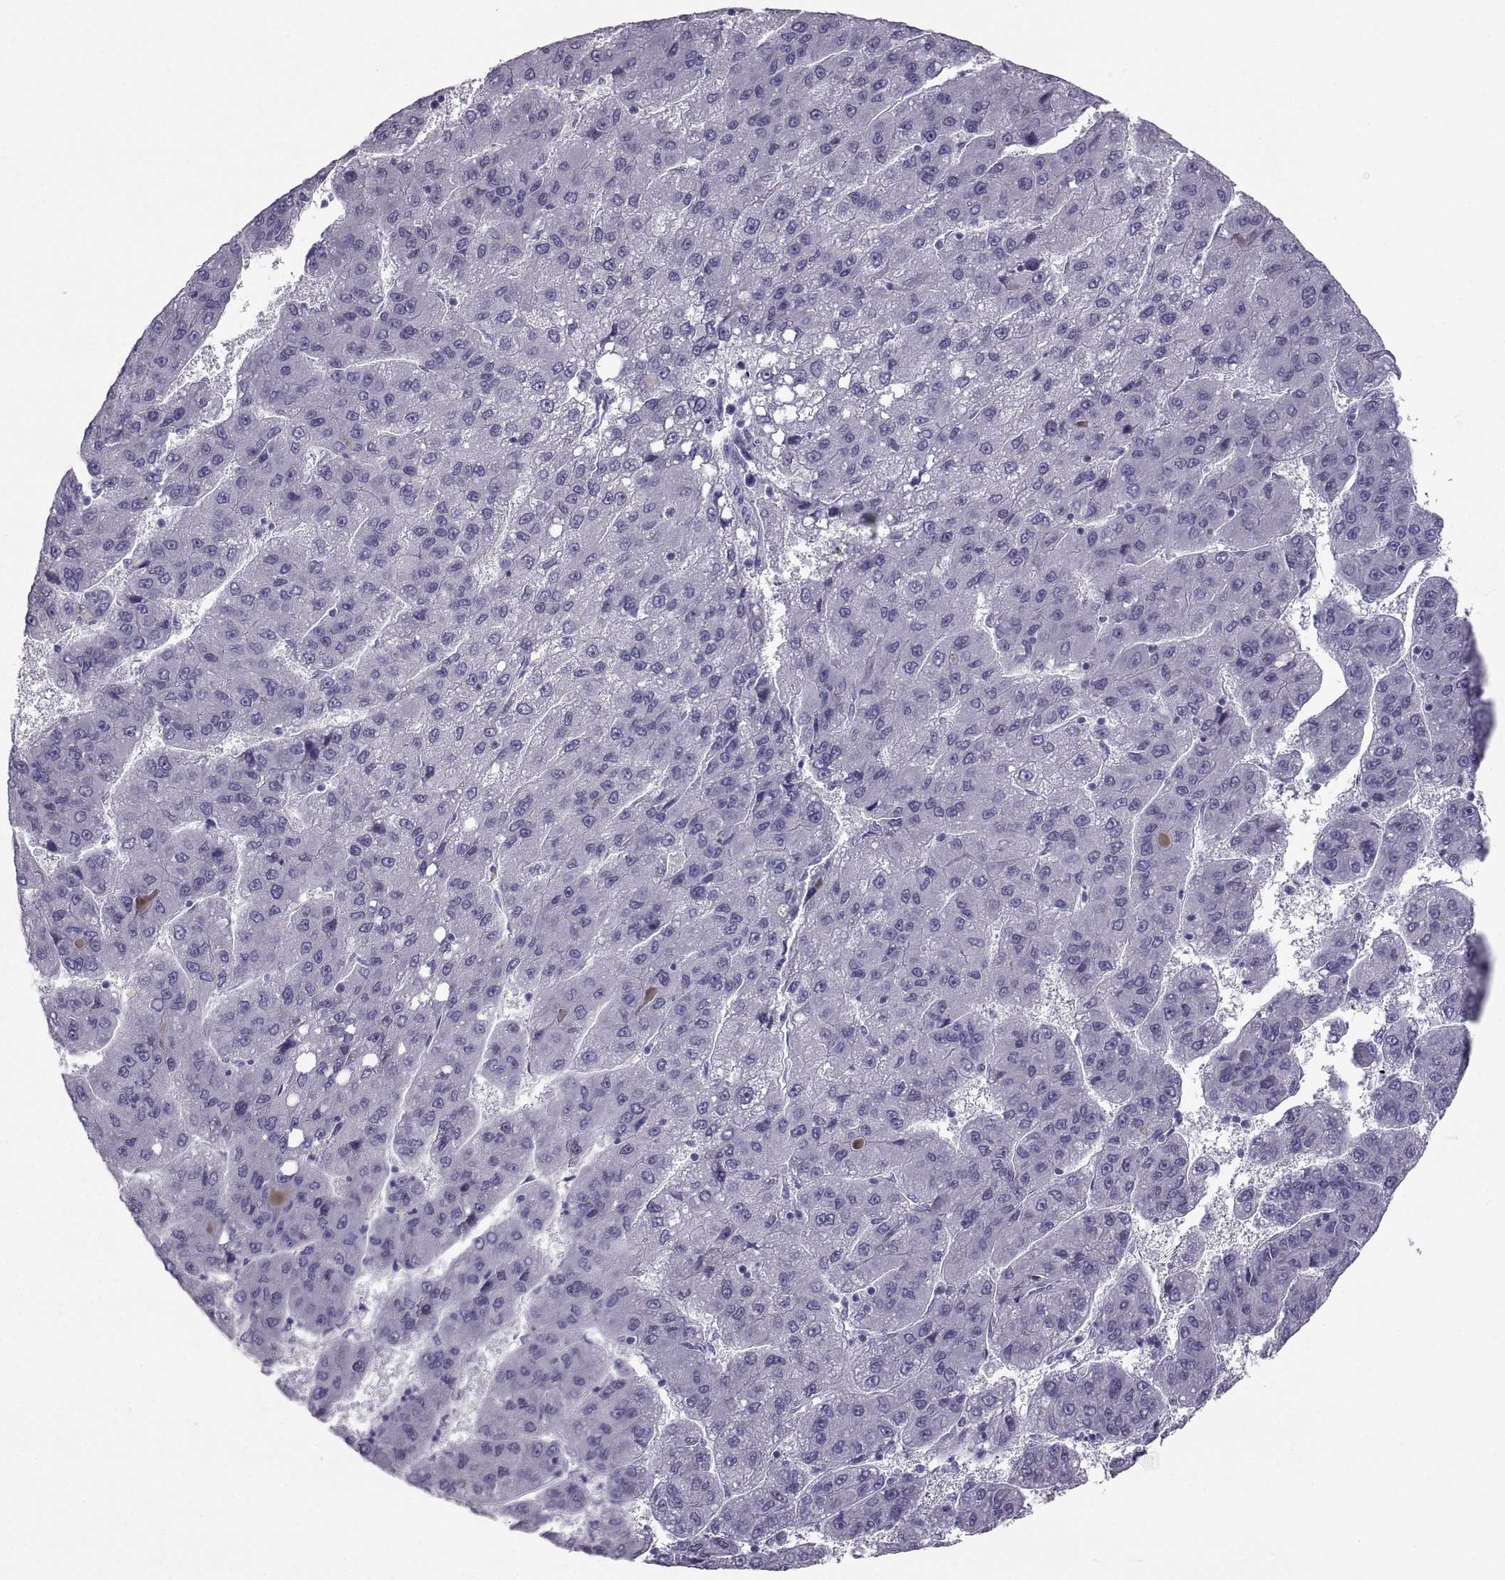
{"staining": {"intensity": "negative", "quantity": "none", "location": "none"}, "tissue": "liver cancer", "cell_type": "Tumor cells", "image_type": "cancer", "snomed": [{"axis": "morphology", "description": "Carcinoma, Hepatocellular, NOS"}, {"axis": "topography", "description": "Liver"}], "caption": "Tumor cells are negative for protein expression in human liver cancer.", "gene": "PCSK1N", "patient": {"sex": "female", "age": 82}}